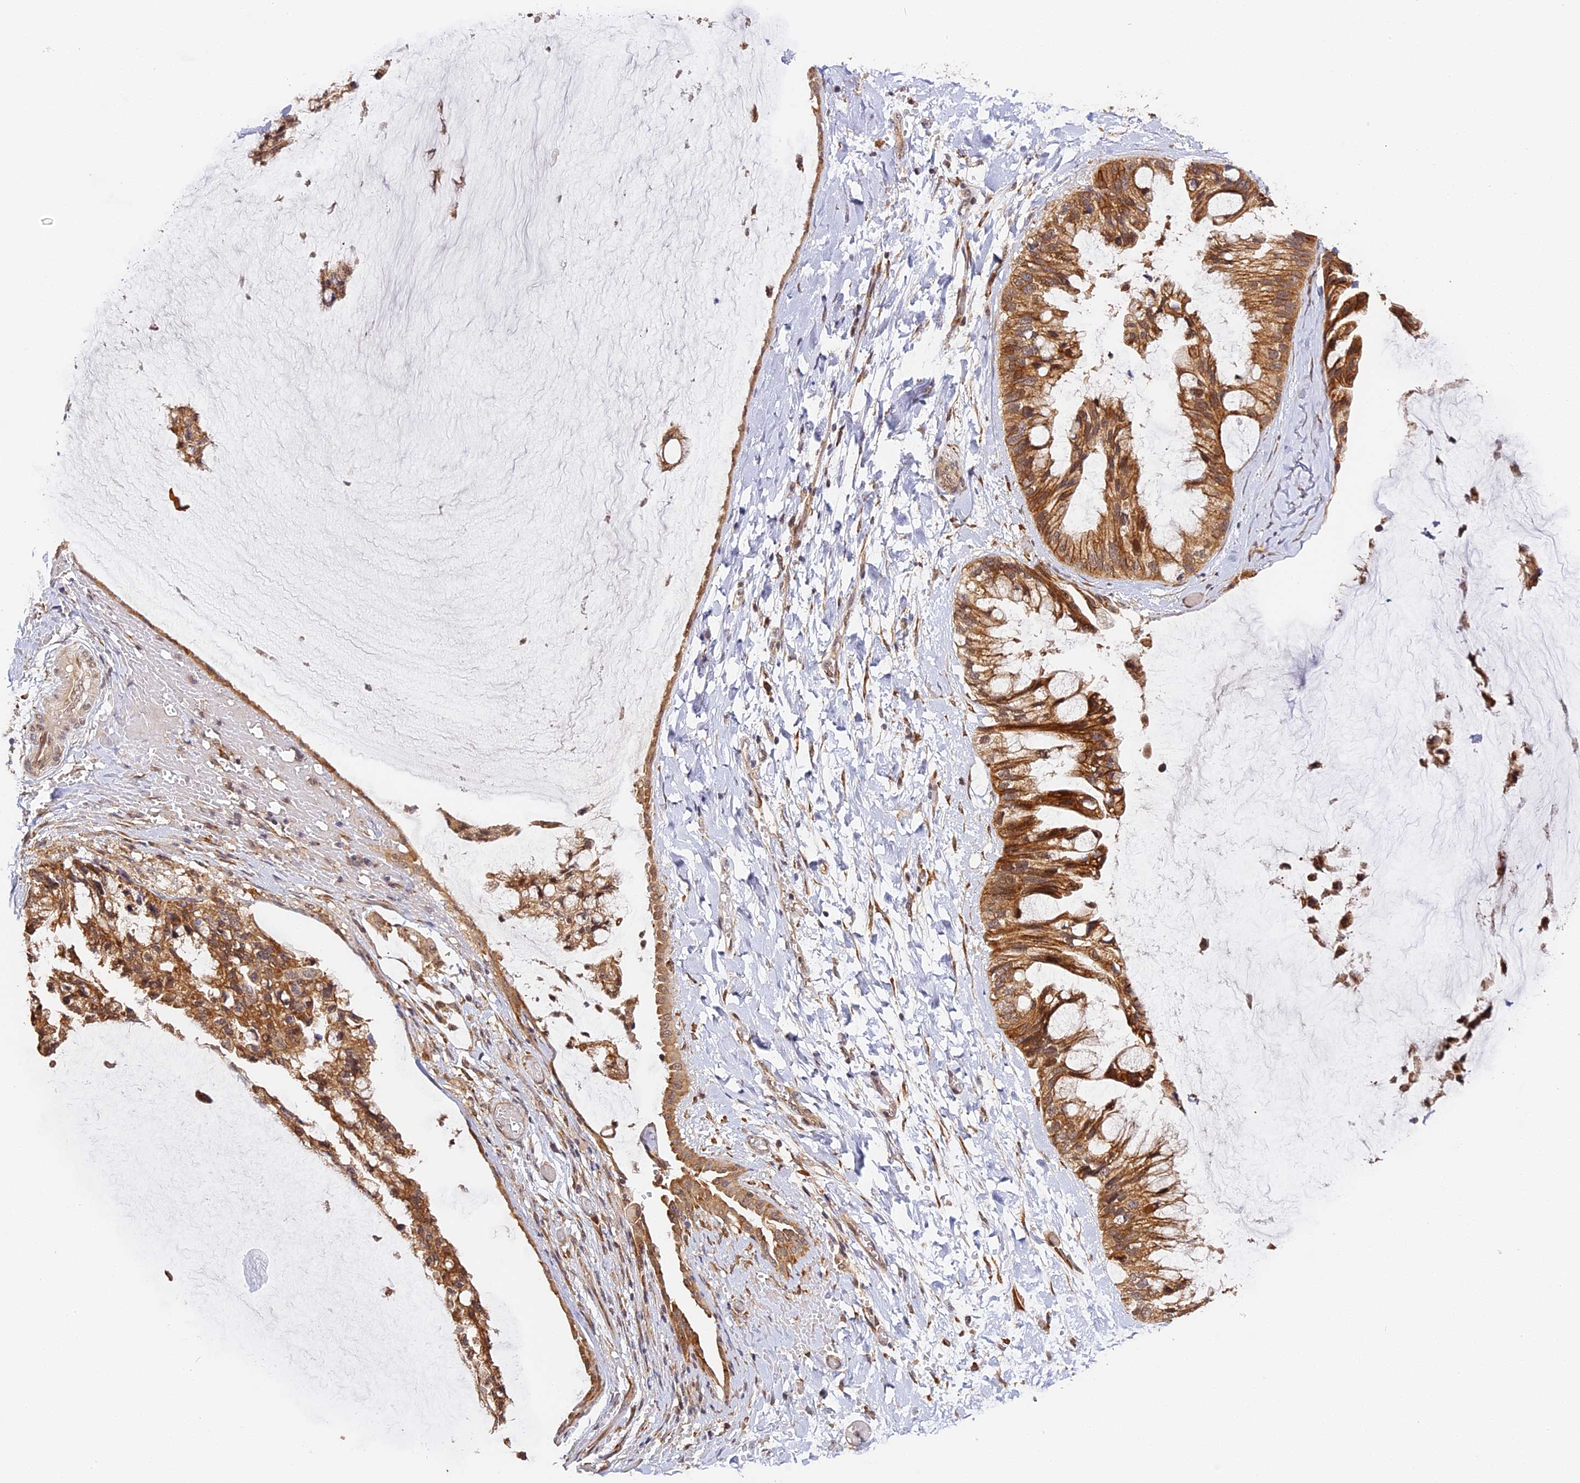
{"staining": {"intensity": "moderate", "quantity": ">75%", "location": "cytoplasmic/membranous"}, "tissue": "ovarian cancer", "cell_type": "Tumor cells", "image_type": "cancer", "snomed": [{"axis": "morphology", "description": "Cystadenocarcinoma, mucinous, NOS"}, {"axis": "topography", "description": "Ovary"}], "caption": "DAB (3,3'-diaminobenzidine) immunohistochemical staining of ovarian mucinous cystadenocarcinoma displays moderate cytoplasmic/membranous protein expression in approximately >75% of tumor cells. (Brightfield microscopy of DAB IHC at high magnification).", "gene": "IMPACT", "patient": {"sex": "female", "age": 39}}